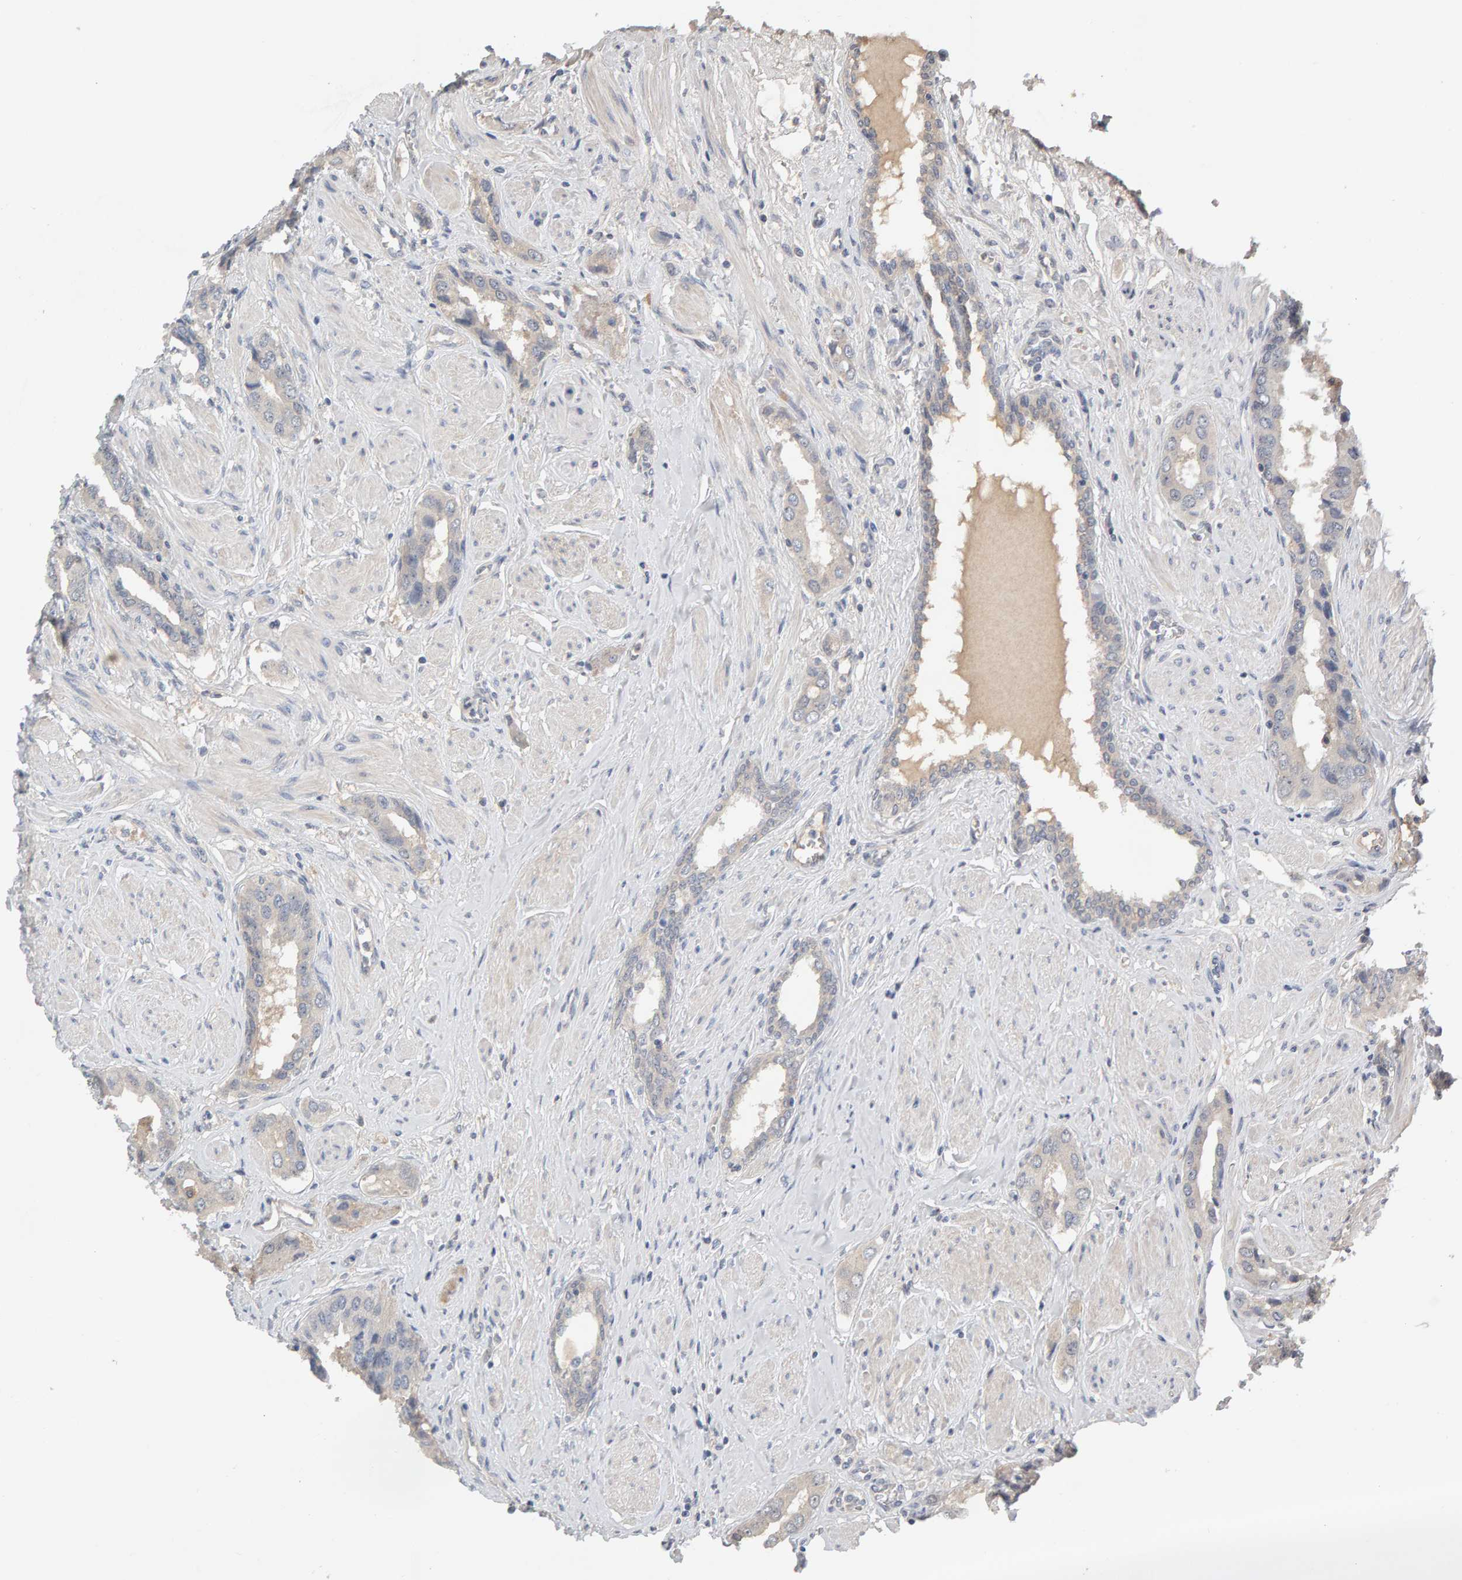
{"staining": {"intensity": "negative", "quantity": "none", "location": "none"}, "tissue": "prostate cancer", "cell_type": "Tumor cells", "image_type": "cancer", "snomed": [{"axis": "morphology", "description": "Adenocarcinoma, High grade"}, {"axis": "topography", "description": "Prostate"}], "caption": "Protein analysis of prostate cancer (high-grade adenocarcinoma) demonstrates no significant positivity in tumor cells.", "gene": "GFUS", "patient": {"sex": "male", "age": 52}}